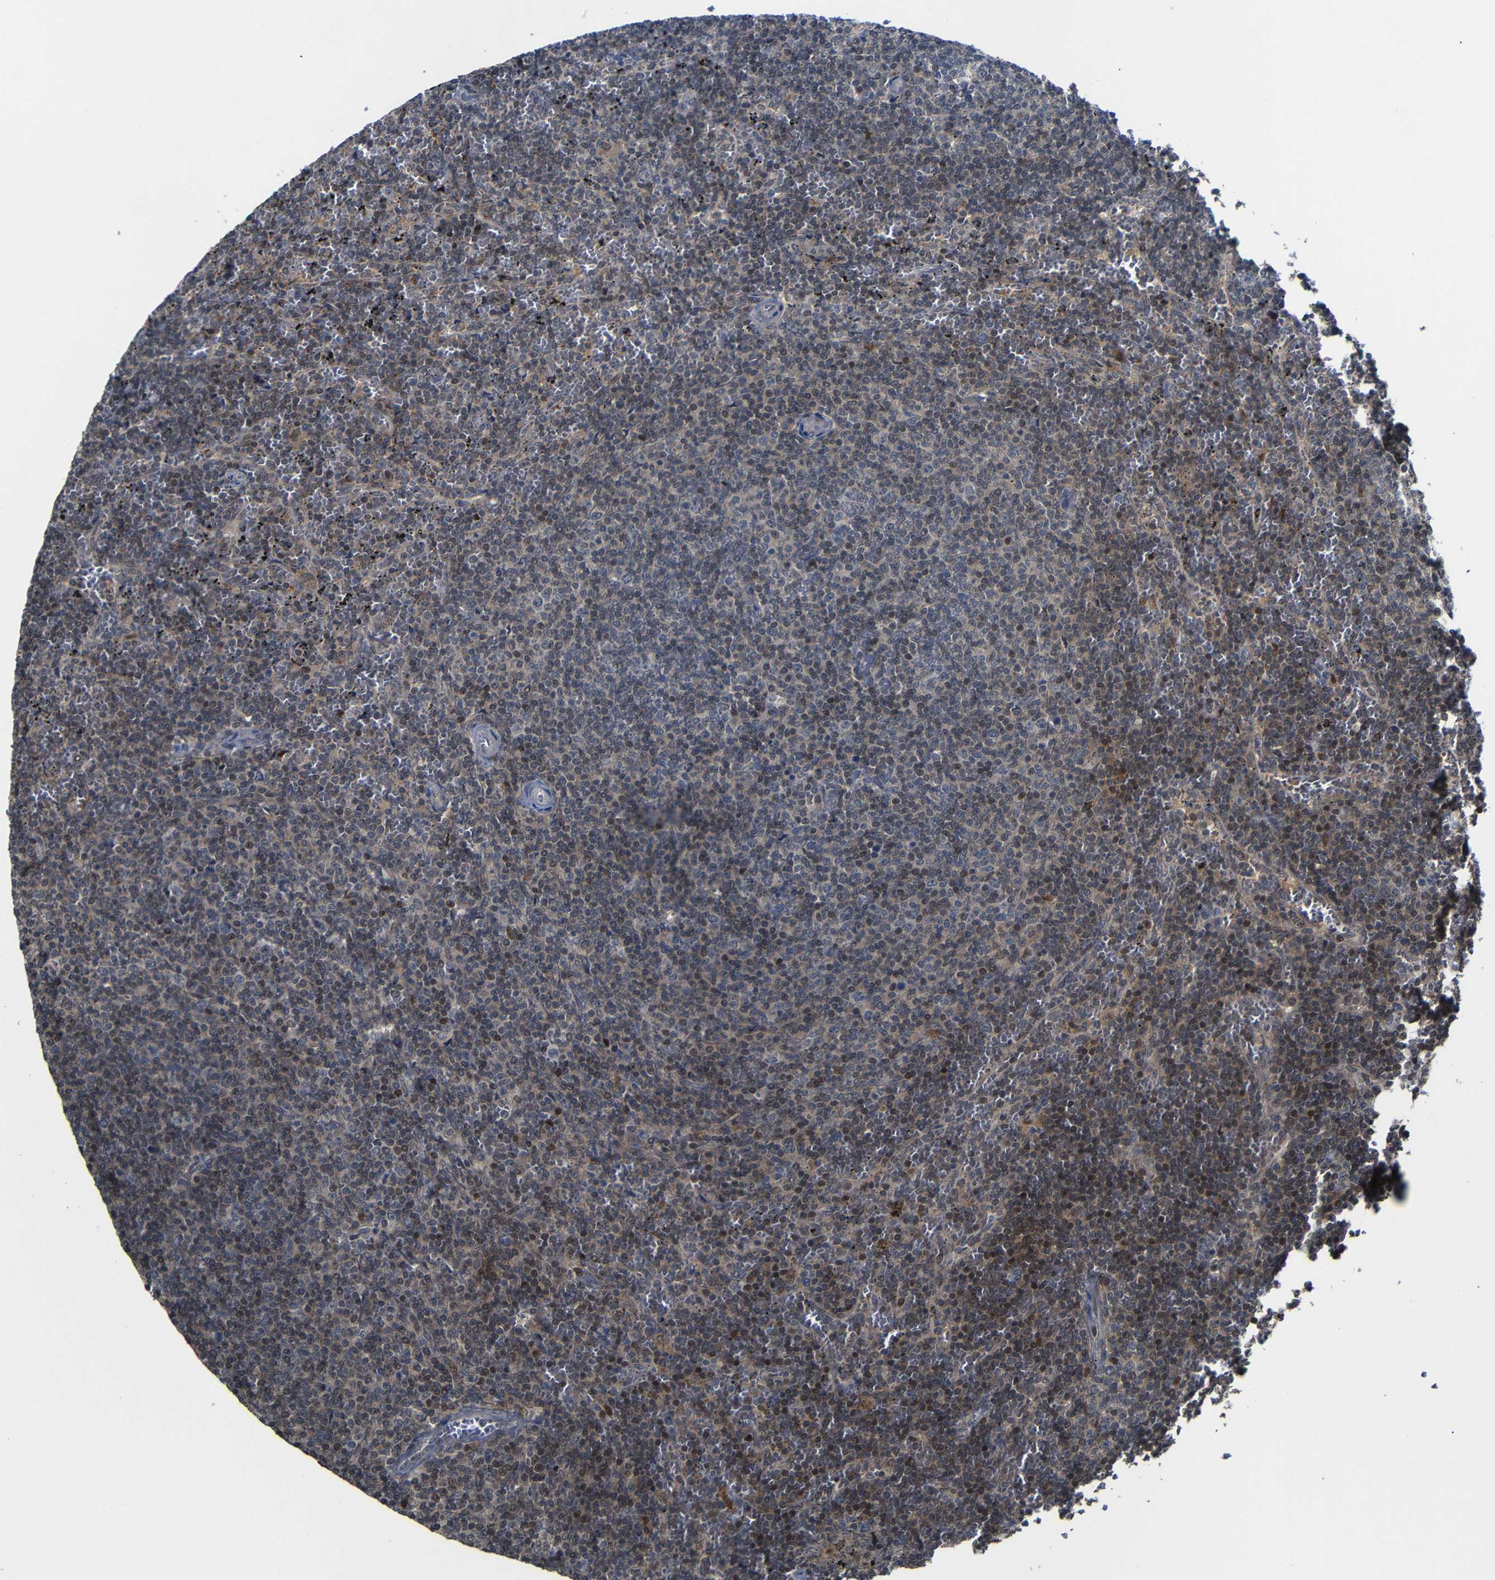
{"staining": {"intensity": "weak", "quantity": "25%-75%", "location": "nuclear"}, "tissue": "lymphoma", "cell_type": "Tumor cells", "image_type": "cancer", "snomed": [{"axis": "morphology", "description": "Malignant lymphoma, non-Hodgkin's type, Low grade"}, {"axis": "topography", "description": "Spleen"}], "caption": "IHC of human lymphoma reveals low levels of weak nuclear staining in about 25%-75% of tumor cells.", "gene": "ATG12", "patient": {"sex": "female", "age": 50}}